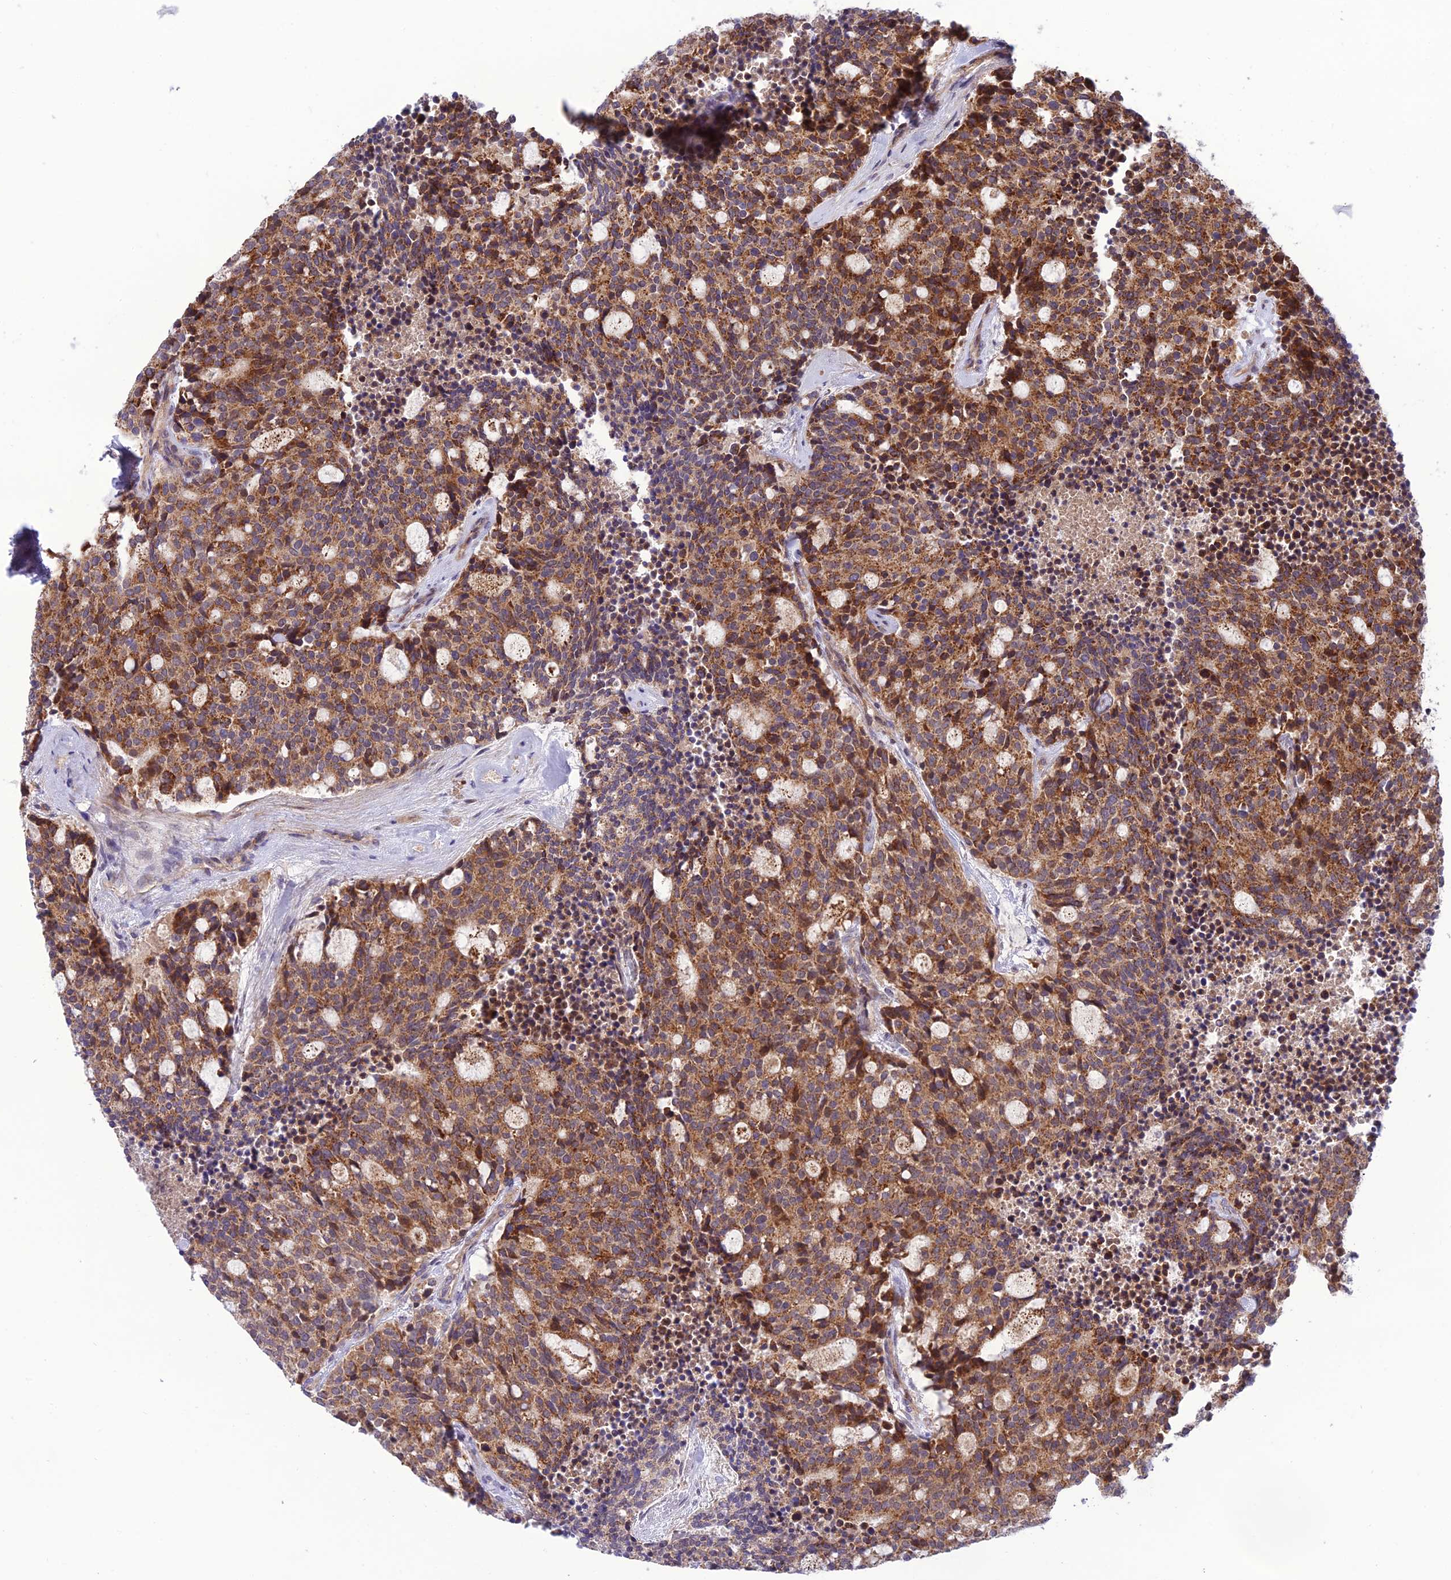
{"staining": {"intensity": "moderate", "quantity": ">75%", "location": "cytoplasmic/membranous"}, "tissue": "carcinoid", "cell_type": "Tumor cells", "image_type": "cancer", "snomed": [{"axis": "morphology", "description": "Carcinoid, malignant, NOS"}, {"axis": "topography", "description": "Pancreas"}], "caption": "A high-resolution image shows immunohistochemistry (IHC) staining of malignant carcinoid, which reveals moderate cytoplasmic/membranous staining in about >75% of tumor cells.", "gene": "UROS", "patient": {"sex": "female", "age": 54}}